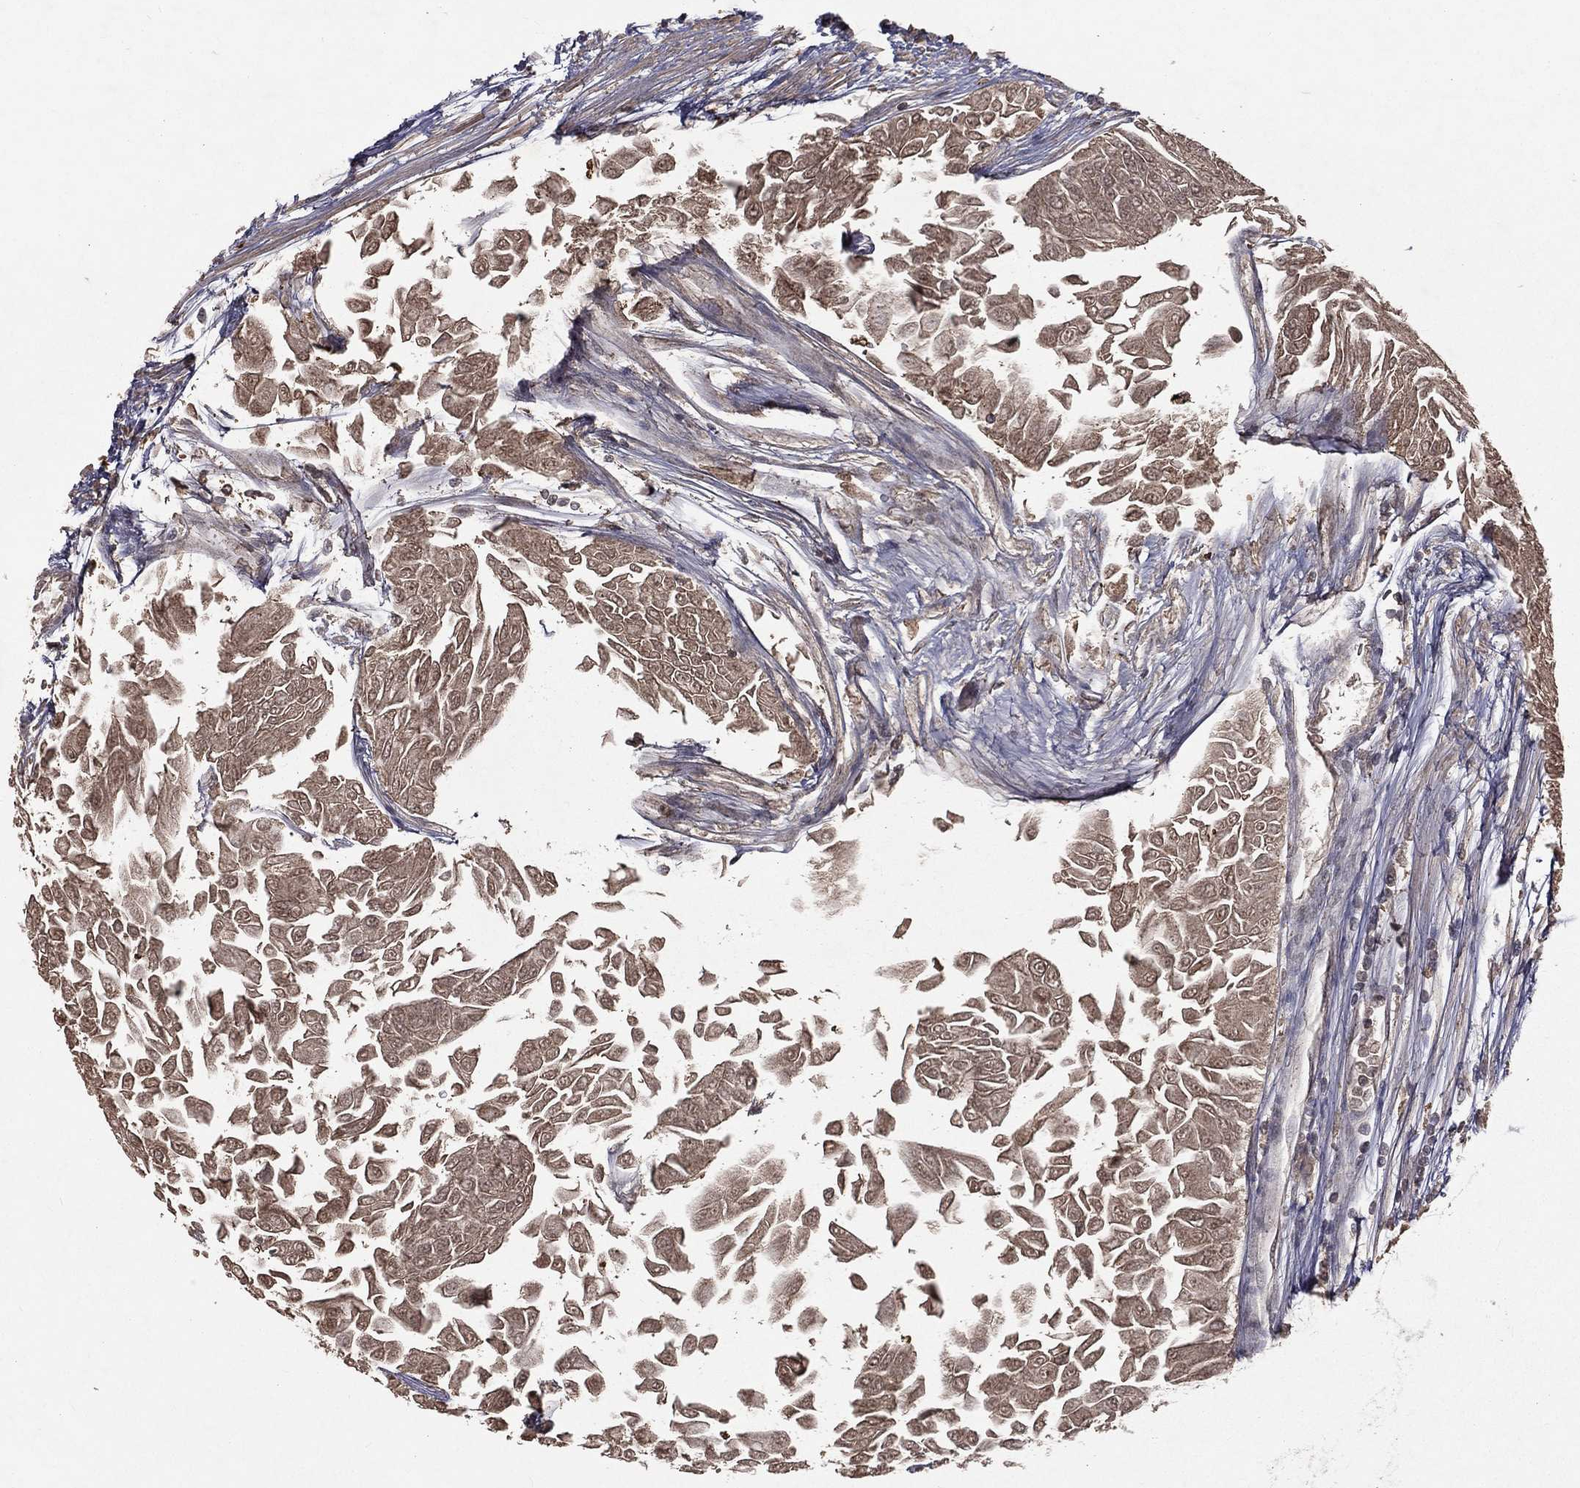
{"staining": {"intensity": "weak", "quantity": ">75%", "location": "cytoplasmic/membranous"}, "tissue": "urothelial cancer", "cell_type": "Tumor cells", "image_type": "cancer", "snomed": [{"axis": "morphology", "description": "Urothelial carcinoma, Low grade"}, {"axis": "topography", "description": "Urinary bladder"}], "caption": "This is a photomicrograph of IHC staining of urothelial cancer, which shows weak expression in the cytoplasmic/membranous of tumor cells.", "gene": "ZDHHC15", "patient": {"sex": "male", "age": 67}}